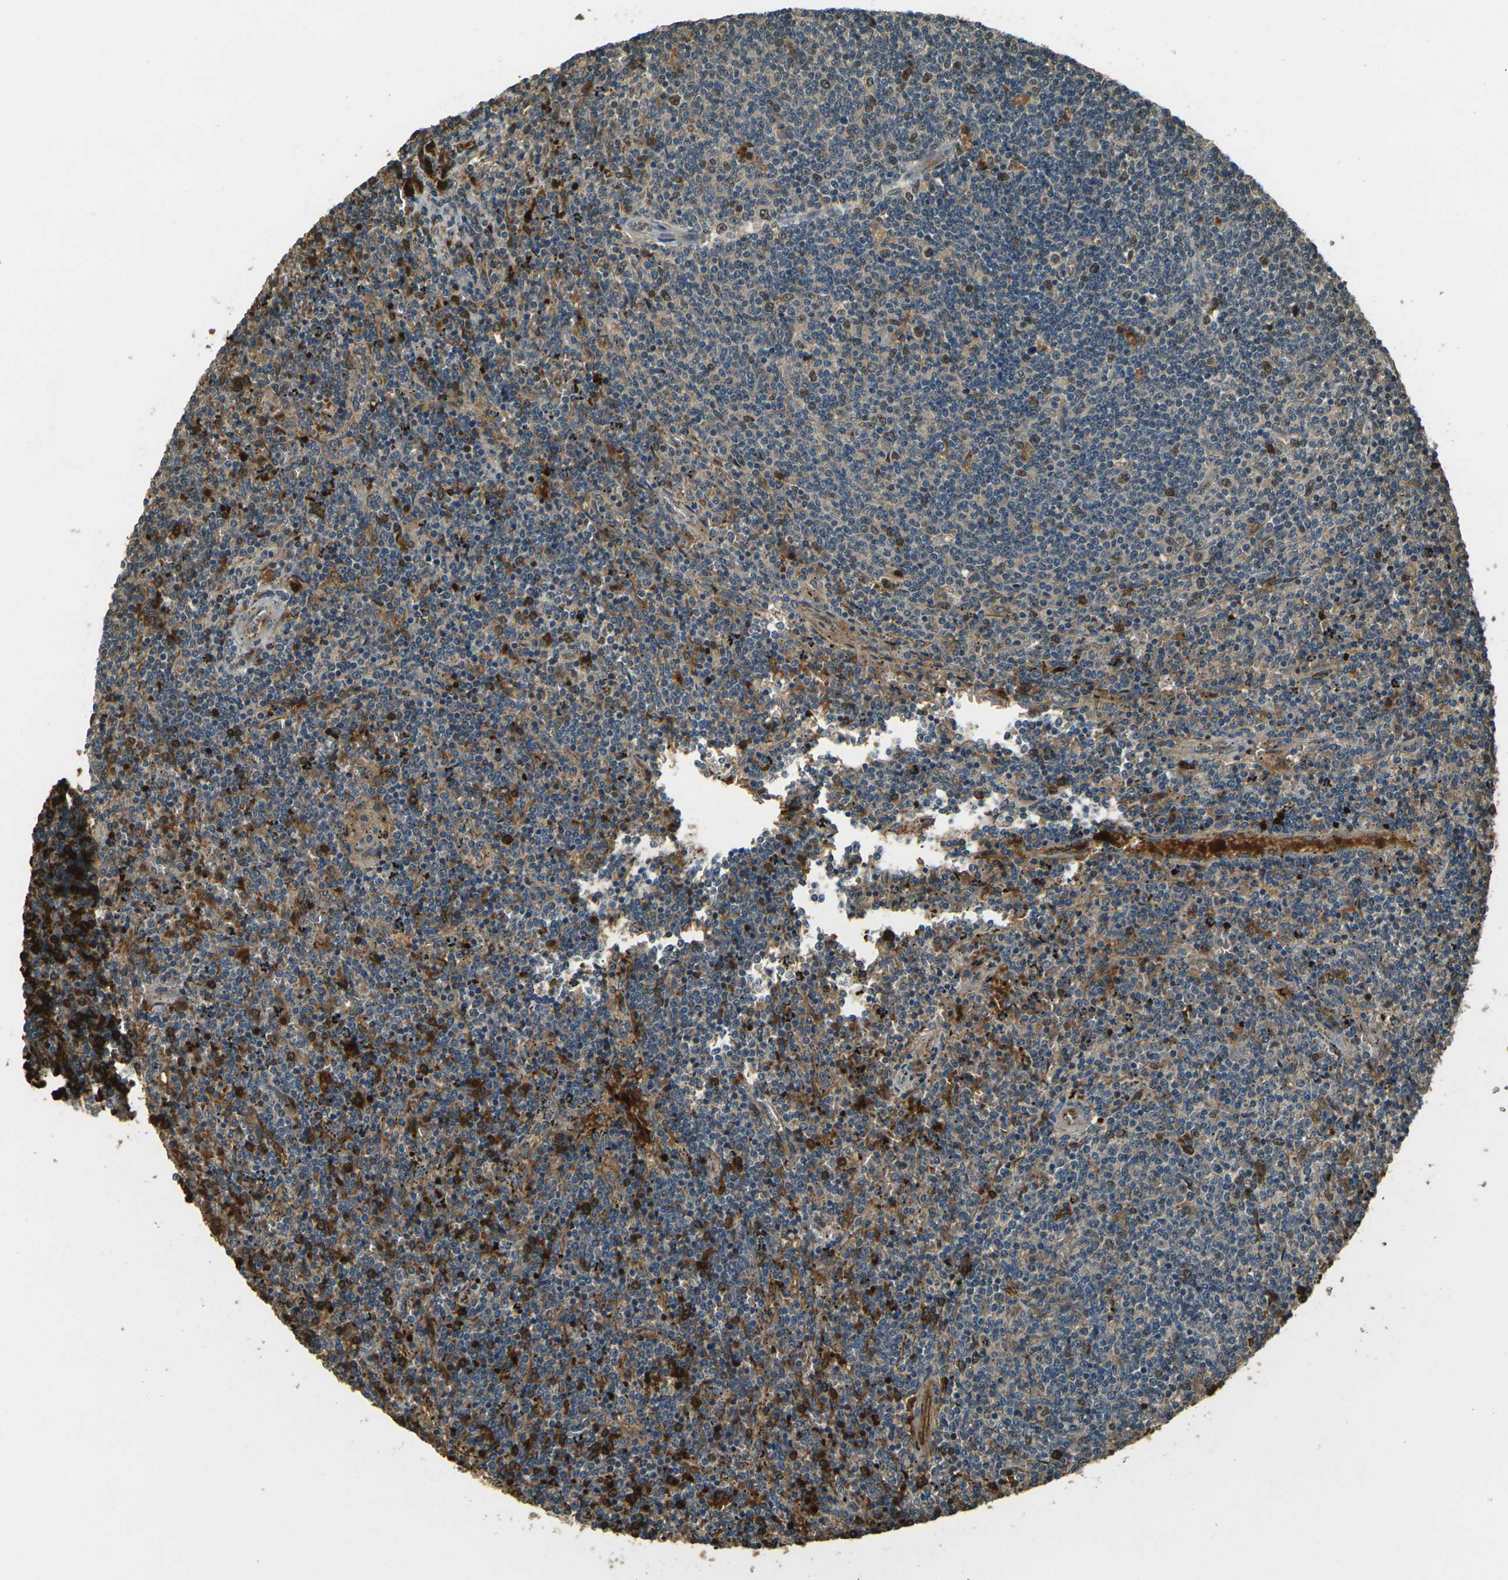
{"staining": {"intensity": "strong", "quantity": "<25%", "location": "cytoplasmic/membranous,nuclear"}, "tissue": "lymphoma", "cell_type": "Tumor cells", "image_type": "cancer", "snomed": [{"axis": "morphology", "description": "Malignant lymphoma, non-Hodgkin's type, Low grade"}, {"axis": "topography", "description": "Spleen"}], "caption": "IHC staining of low-grade malignant lymphoma, non-Hodgkin's type, which displays medium levels of strong cytoplasmic/membranous and nuclear staining in about <25% of tumor cells indicating strong cytoplasmic/membranous and nuclear protein positivity. The staining was performed using DAB (brown) for protein detection and nuclei were counterstained in hematoxylin (blue).", "gene": "TOR1A", "patient": {"sex": "female", "age": 50}}